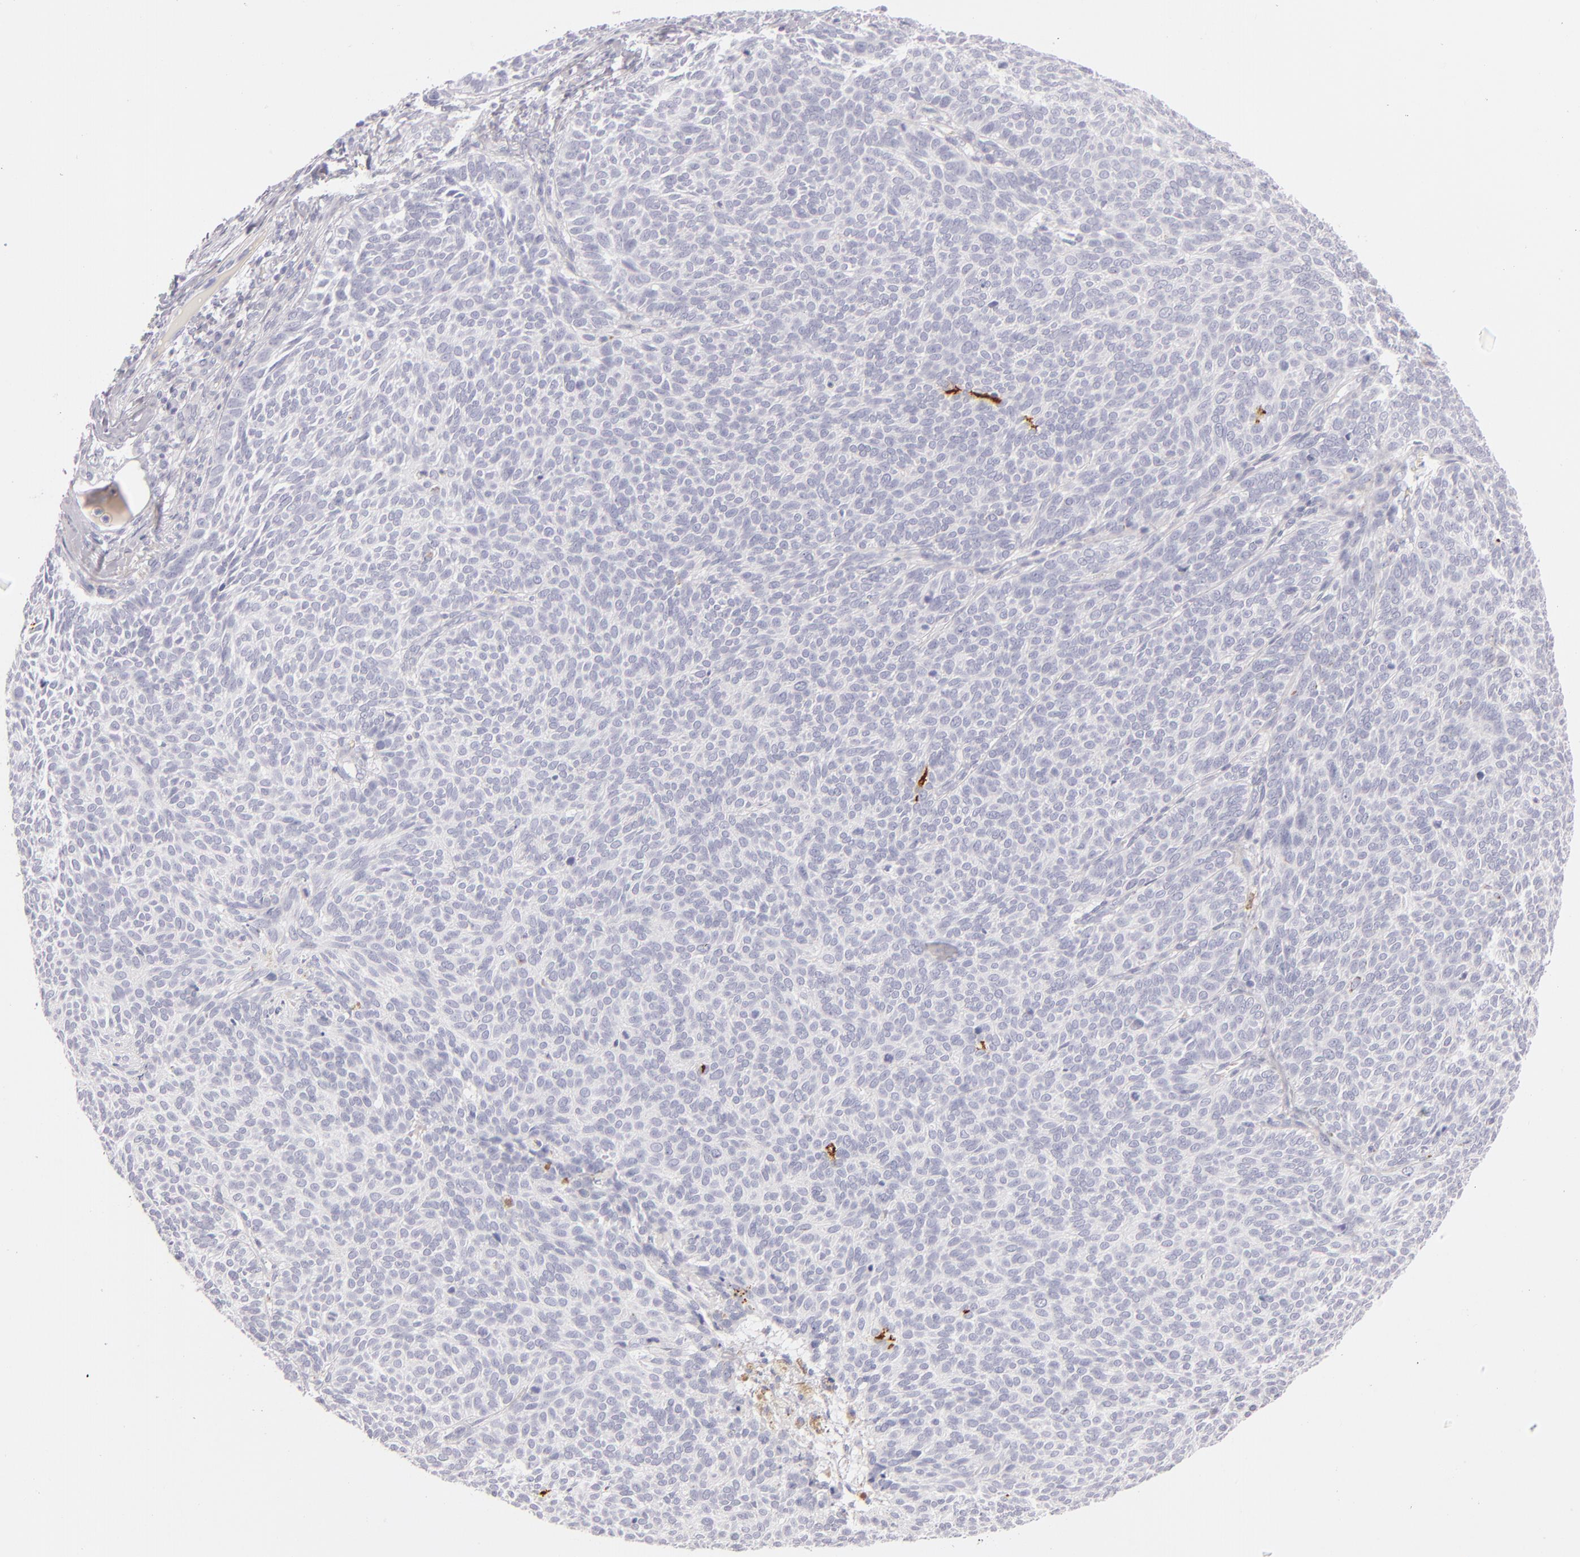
{"staining": {"intensity": "negative", "quantity": "none", "location": "none"}, "tissue": "skin cancer", "cell_type": "Tumor cells", "image_type": "cancer", "snomed": [{"axis": "morphology", "description": "Basal cell carcinoma"}, {"axis": "topography", "description": "Skin"}], "caption": "Tumor cells show no significant protein expression in skin basal cell carcinoma. The staining is performed using DAB (3,3'-diaminobenzidine) brown chromogen with nuclei counter-stained in using hematoxylin.", "gene": "CD207", "patient": {"sex": "male", "age": 63}}